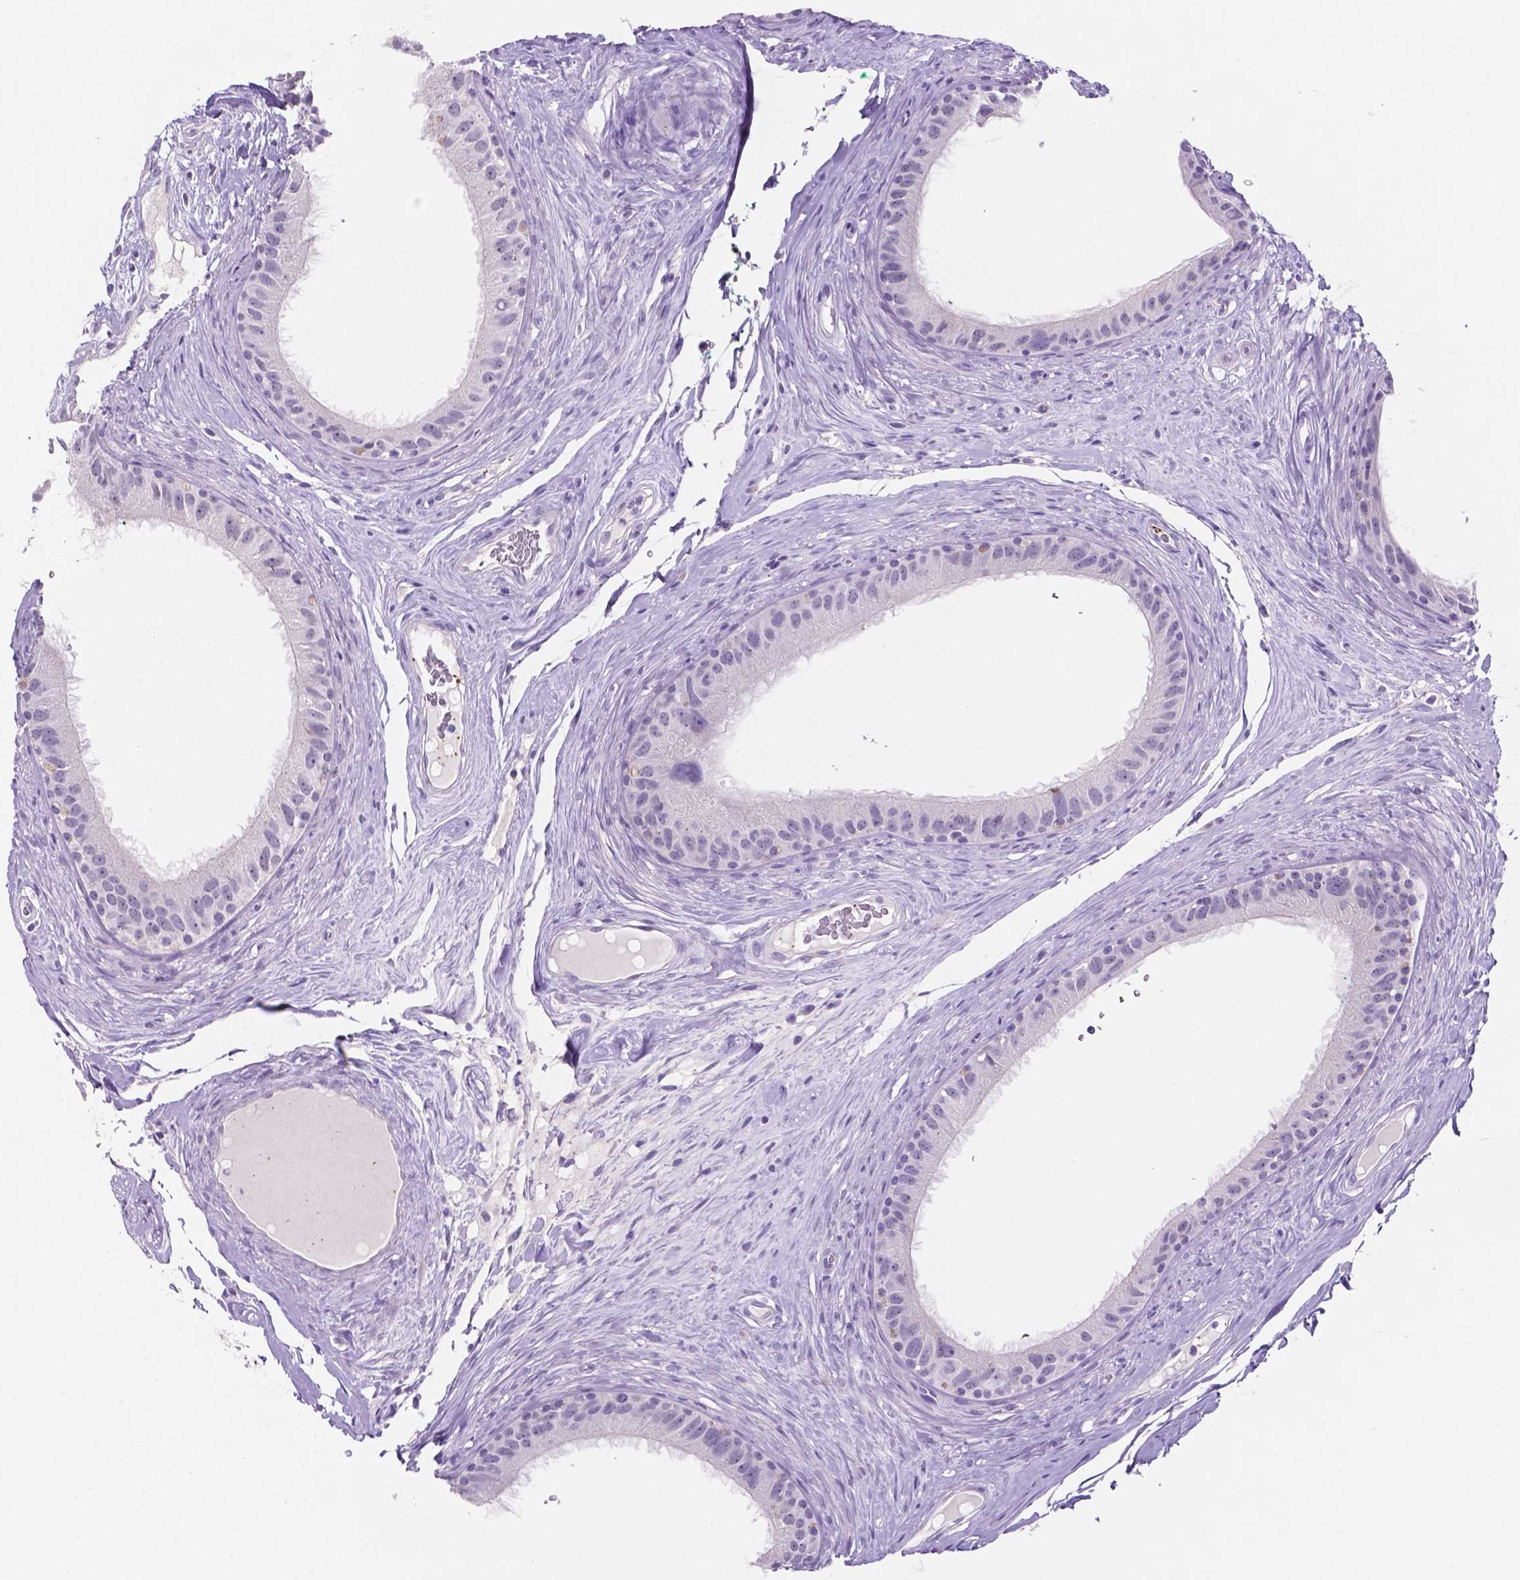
{"staining": {"intensity": "negative", "quantity": "none", "location": "none"}, "tissue": "epididymis", "cell_type": "Glandular cells", "image_type": "normal", "snomed": [{"axis": "morphology", "description": "Normal tissue, NOS"}, {"axis": "topography", "description": "Epididymis"}], "caption": "Immunohistochemical staining of unremarkable epididymis reveals no significant expression in glandular cells.", "gene": "EBLN2", "patient": {"sex": "male", "age": 59}}